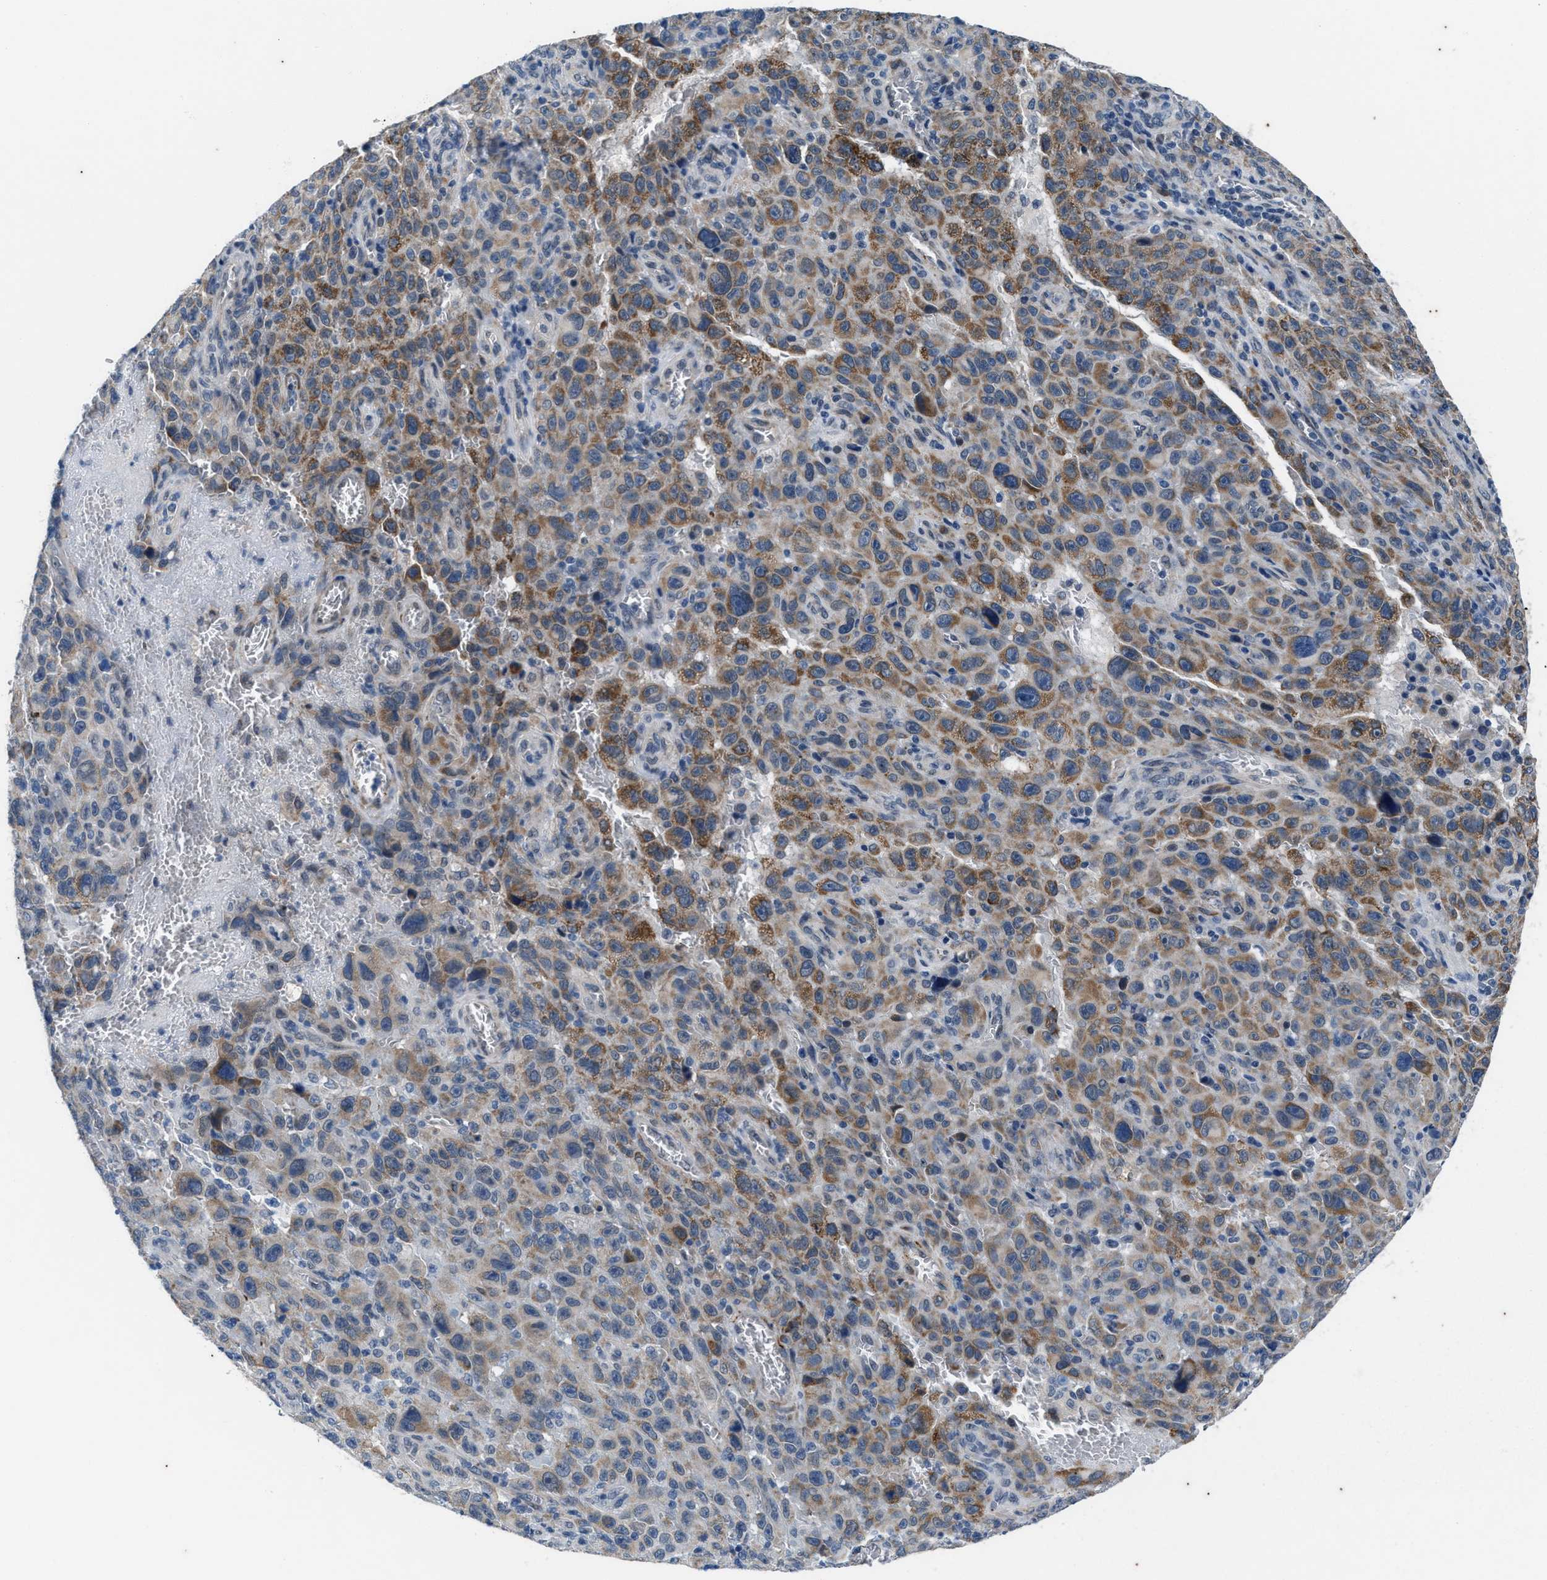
{"staining": {"intensity": "moderate", "quantity": "25%-75%", "location": "cytoplasmic/membranous"}, "tissue": "melanoma", "cell_type": "Tumor cells", "image_type": "cancer", "snomed": [{"axis": "morphology", "description": "Malignant melanoma, NOS"}, {"axis": "topography", "description": "Skin"}], "caption": "Malignant melanoma was stained to show a protein in brown. There is medium levels of moderate cytoplasmic/membranous positivity in about 25%-75% of tumor cells.", "gene": "KIF24", "patient": {"sex": "female", "age": 82}}